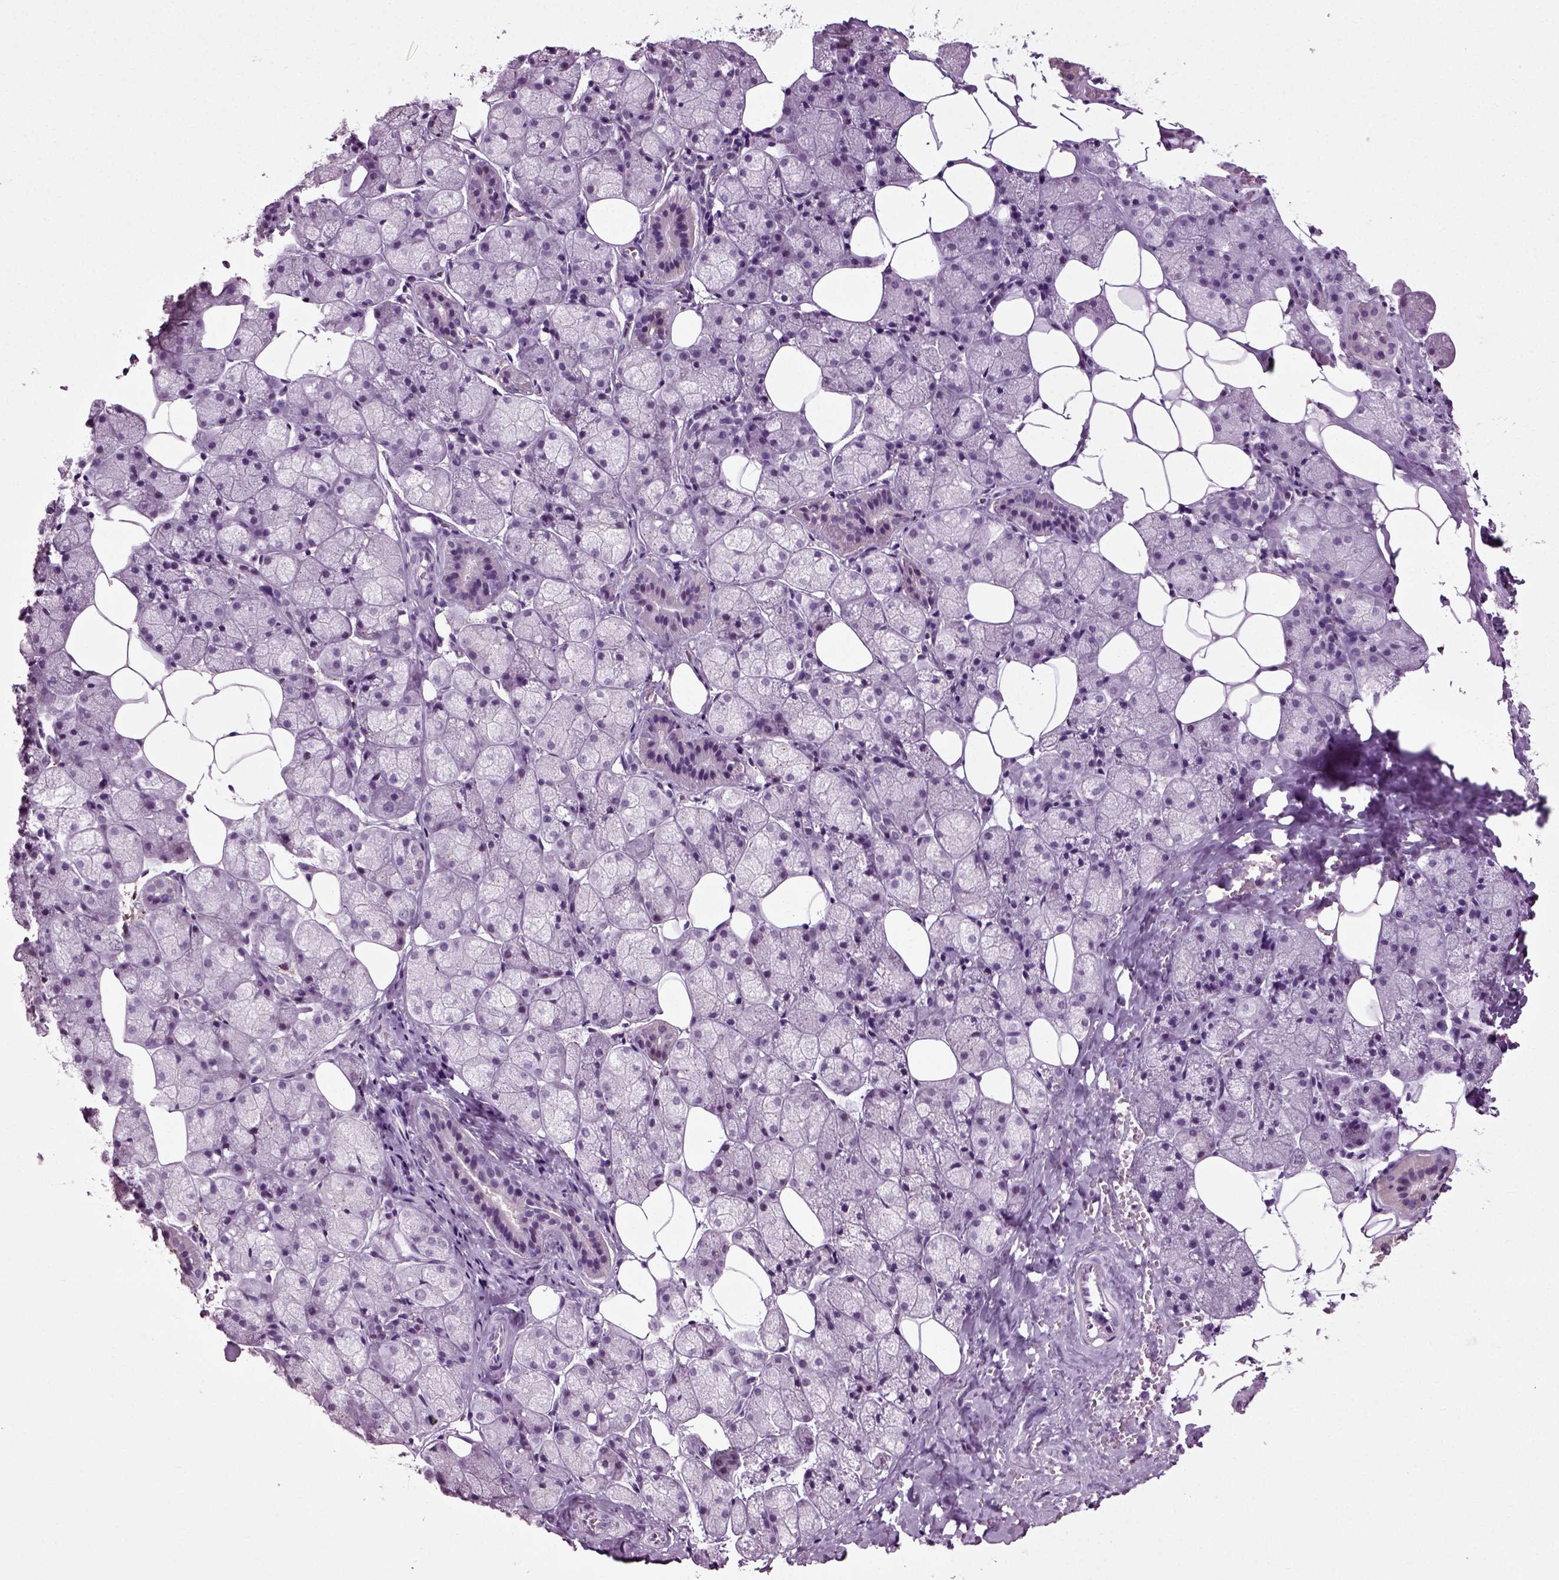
{"staining": {"intensity": "negative", "quantity": "none", "location": "none"}, "tissue": "salivary gland", "cell_type": "Glandular cells", "image_type": "normal", "snomed": [{"axis": "morphology", "description": "Normal tissue, NOS"}, {"axis": "topography", "description": "Salivary gland"}], "caption": "This is a histopathology image of IHC staining of benign salivary gland, which shows no positivity in glandular cells.", "gene": "SLC26A8", "patient": {"sex": "male", "age": 38}}